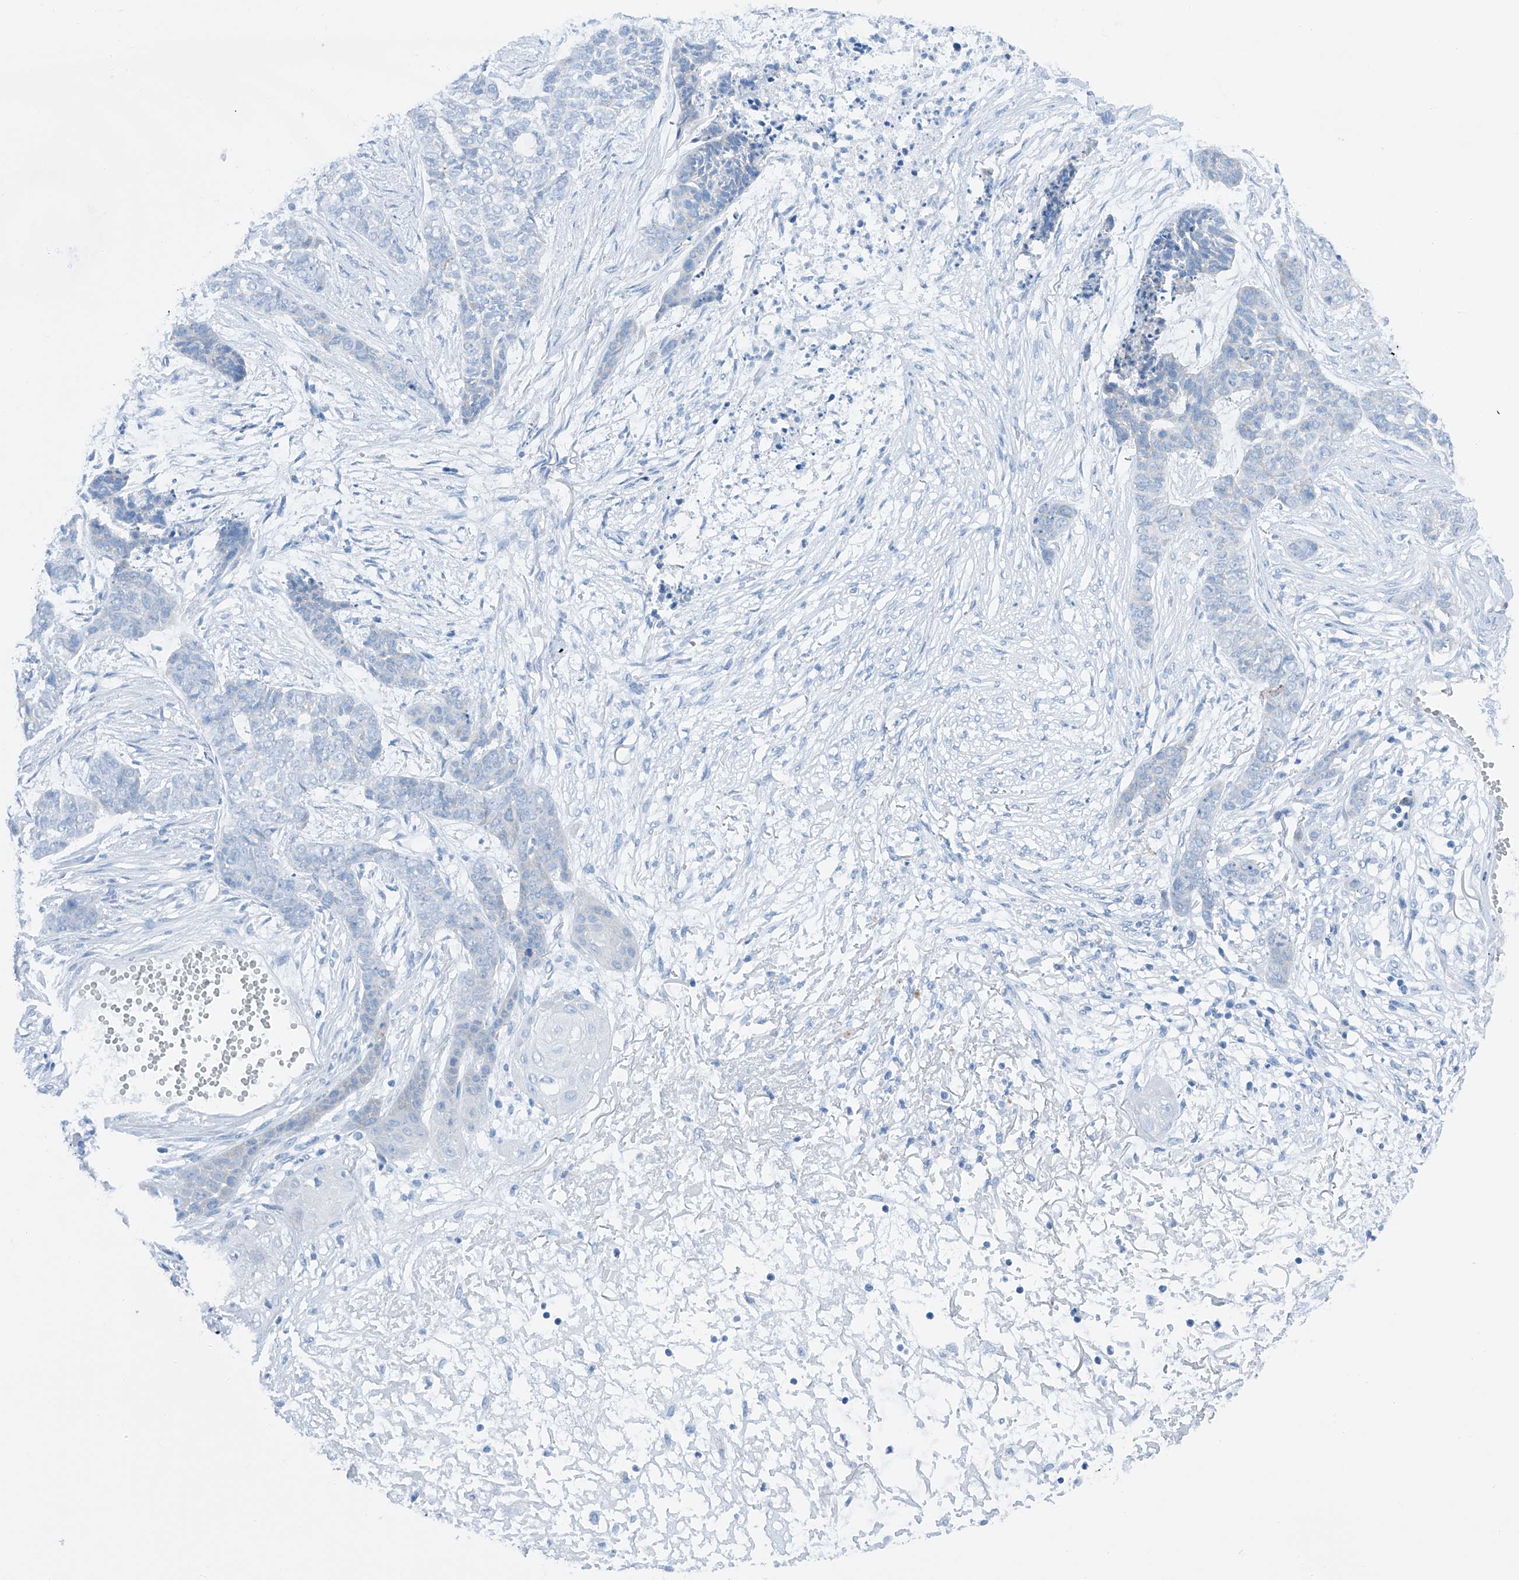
{"staining": {"intensity": "negative", "quantity": "none", "location": "none"}, "tissue": "skin cancer", "cell_type": "Tumor cells", "image_type": "cancer", "snomed": [{"axis": "morphology", "description": "Basal cell carcinoma"}, {"axis": "topography", "description": "Skin"}], "caption": "This is an IHC micrograph of basal cell carcinoma (skin). There is no staining in tumor cells.", "gene": "MAGI1", "patient": {"sex": "female", "age": 64}}